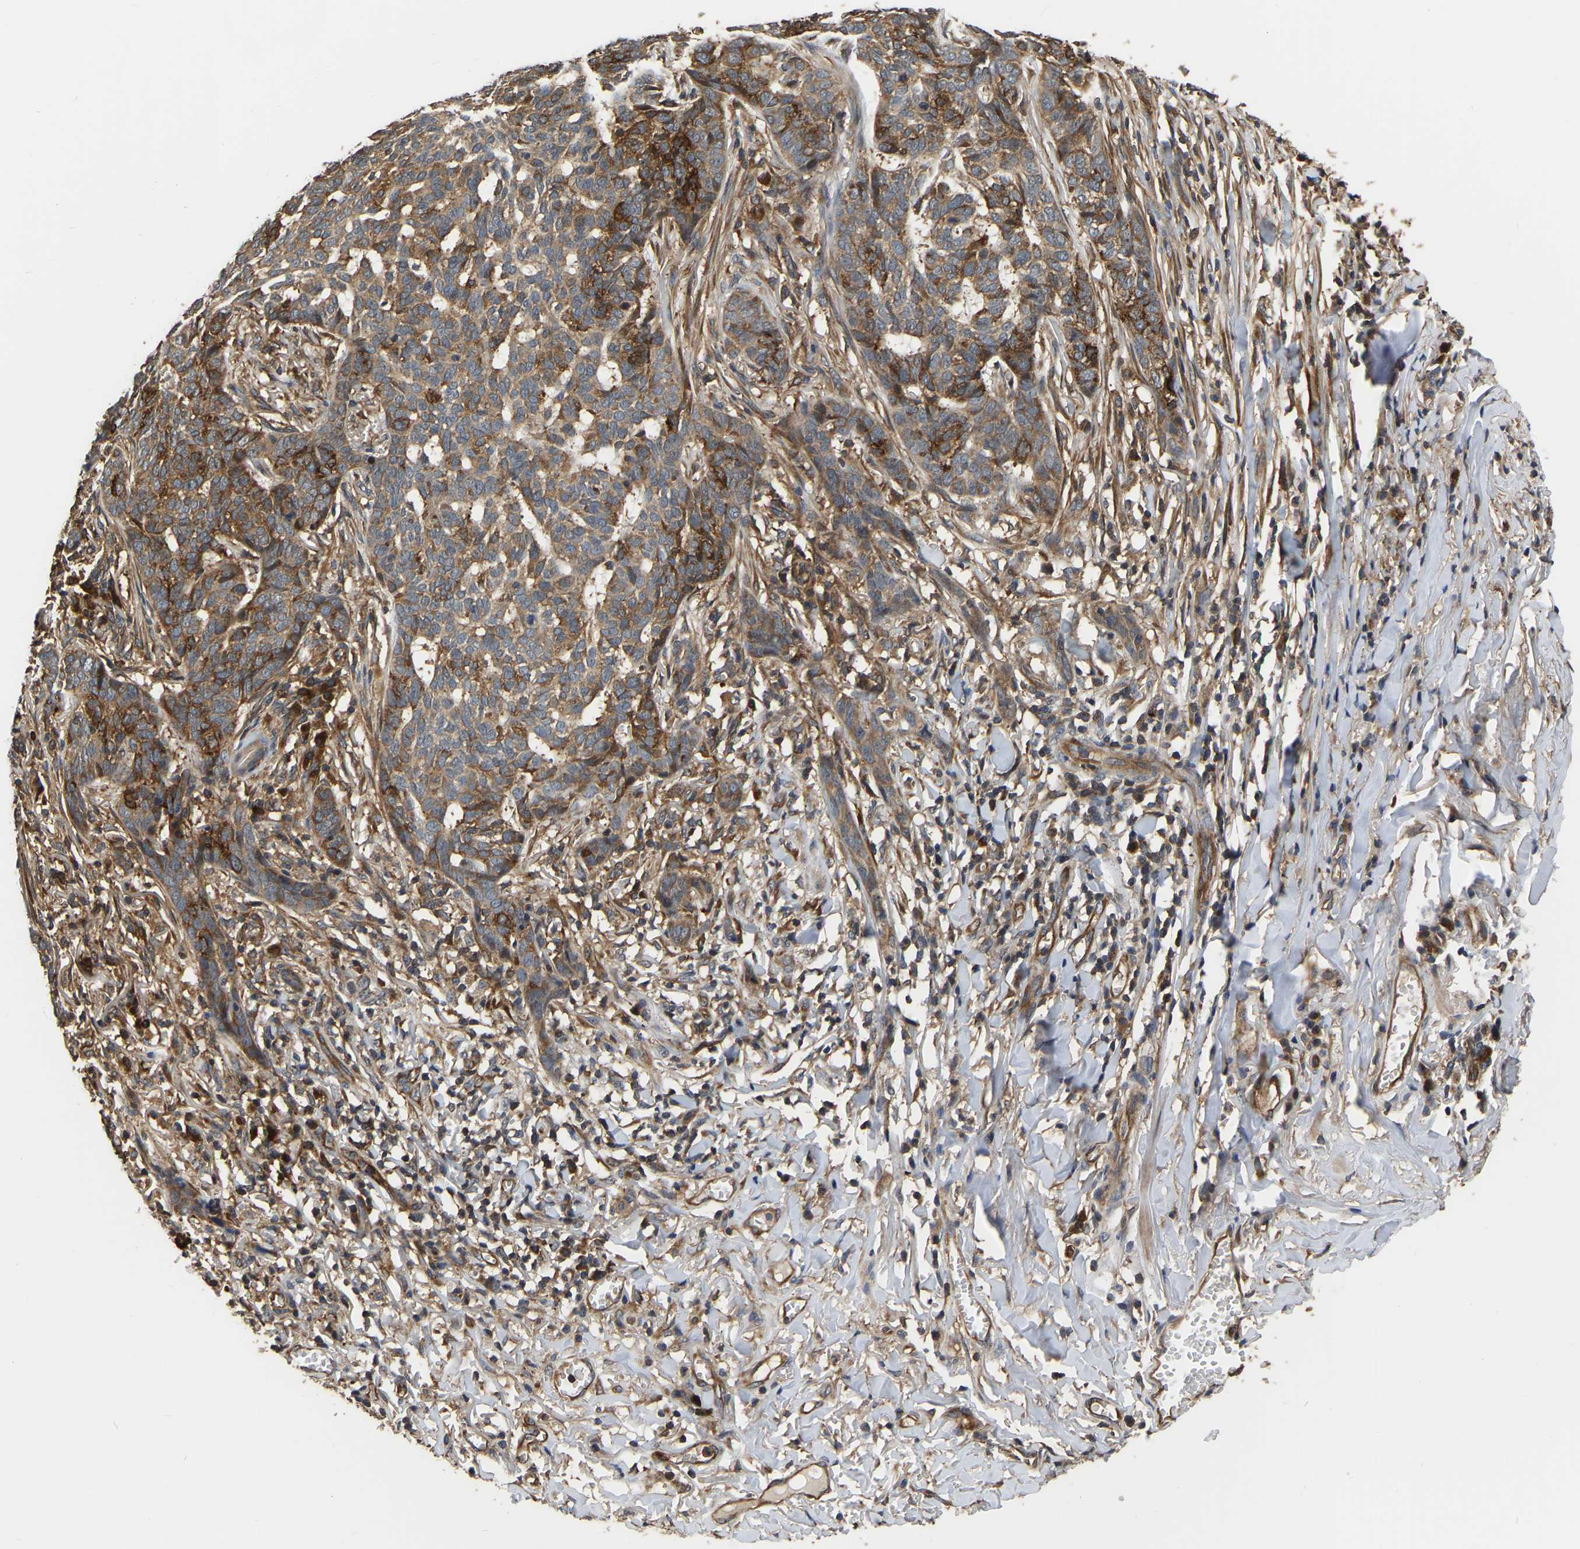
{"staining": {"intensity": "moderate", "quantity": ">75%", "location": "cytoplasmic/membranous"}, "tissue": "skin cancer", "cell_type": "Tumor cells", "image_type": "cancer", "snomed": [{"axis": "morphology", "description": "Basal cell carcinoma"}, {"axis": "topography", "description": "Skin"}], "caption": "Brown immunohistochemical staining in skin cancer (basal cell carcinoma) exhibits moderate cytoplasmic/membranous positivity in about >75% of tumor cells.", "gene": "GARS1", "patient": {"sex": "male", "age": 85}}